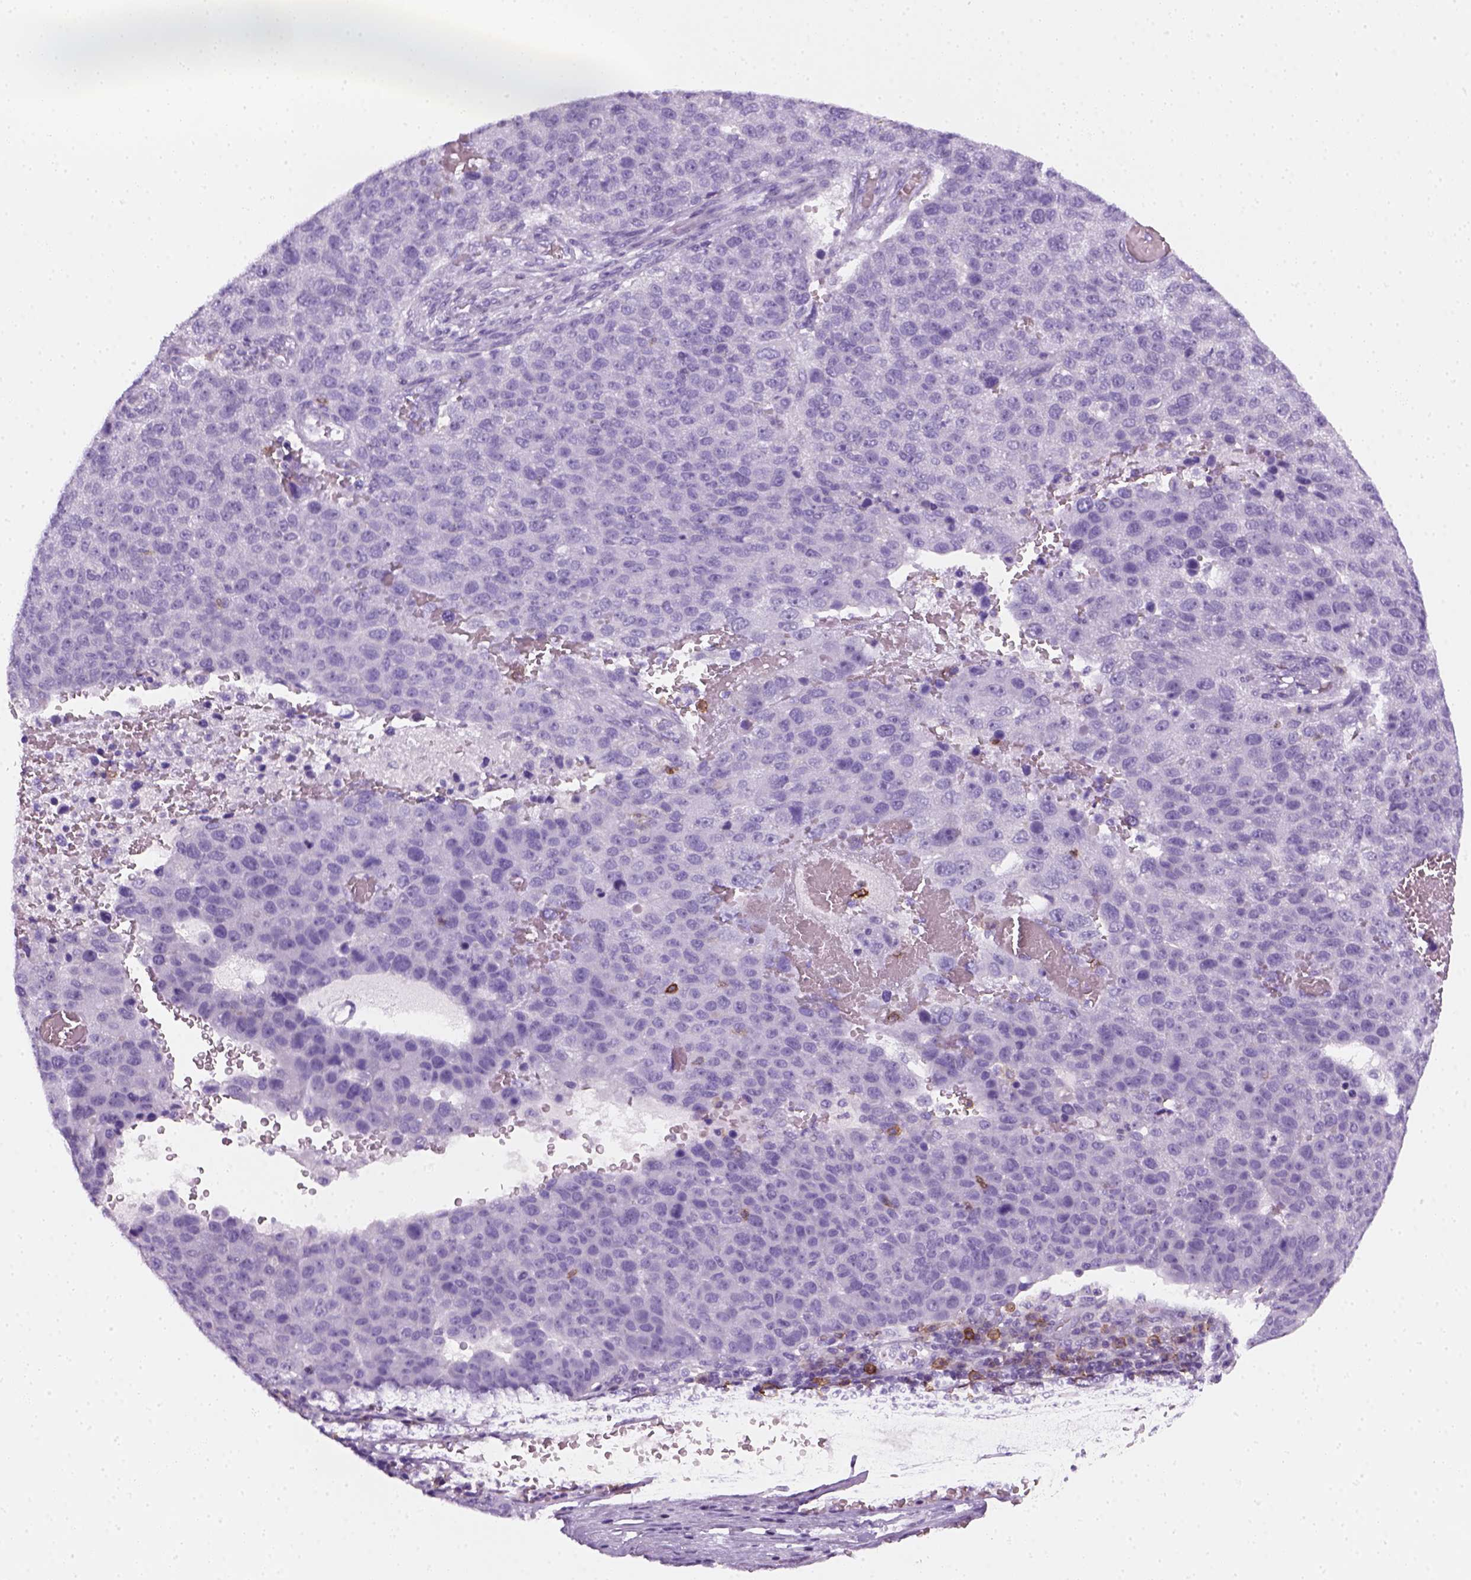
{"staining": {"intensity": "negative", "quantity": "none", "location": "none"}, "tissue": "pancreatic cancer", "cell_type": "Tumor cells", "image_type": "cancer", "snomed": [{"axis": "morphology", "description": "Adenocarcinoma, NOS"}, {"axis": "topography", "description": "Pancreas"}], "caption": "Human adenocarcinoma (pancreatic) stained for a protein using immunohistochemistry (IHC) exhibits no positivity in tumor cells.", "gene": "AQP3", "patient": {"sex": "female", "age": 61}}